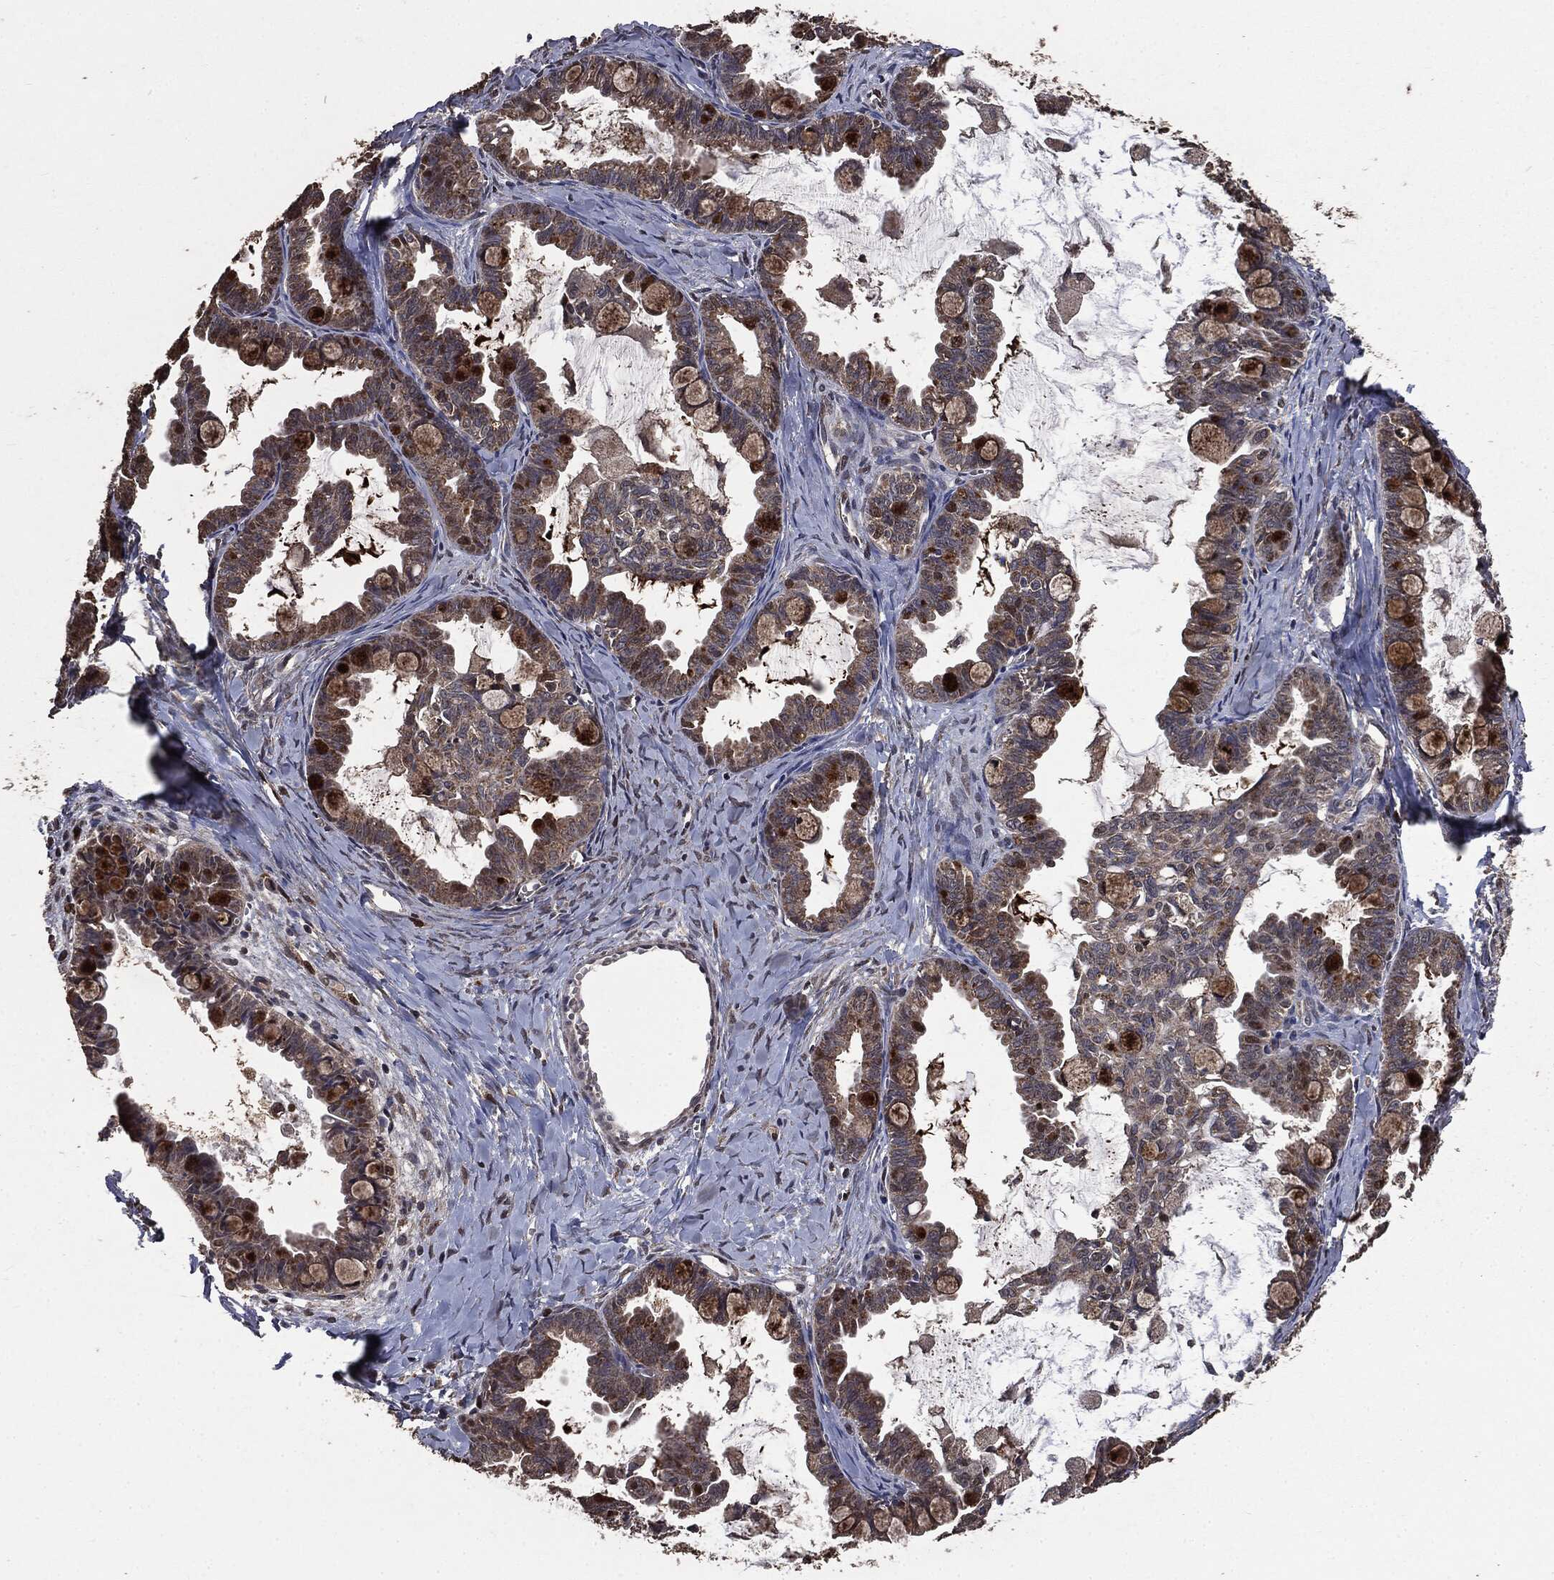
{"staining": {"intensity": "moderate", "quantity": "25%-75%", "location": "cytoplasmic/membranous"}, "tissue": "ovarian cancer", "cell_type": "Tumor cells", "image_type": "cancer", "snomed": [{"axis": "morphology", "description": "Cystadenocarcinoma, mucinous, NOS"}, {"axis": "topography", "description": "Ovary"}], "caption": "Immunohistochemistry (IHC) of human ovarian cancer displays medium levels of moderate cytoplasmic/membranous expression in about 25%-75% of tumor cells. The staining is performed using DAB (3,3'-diaminobenzidine) brown chromogen to label protein expression. The nuclei are counter-stained blue using hematoxylin.", "gene": "PPP6R2", "patient": {"sex": "female", "age": 63}}